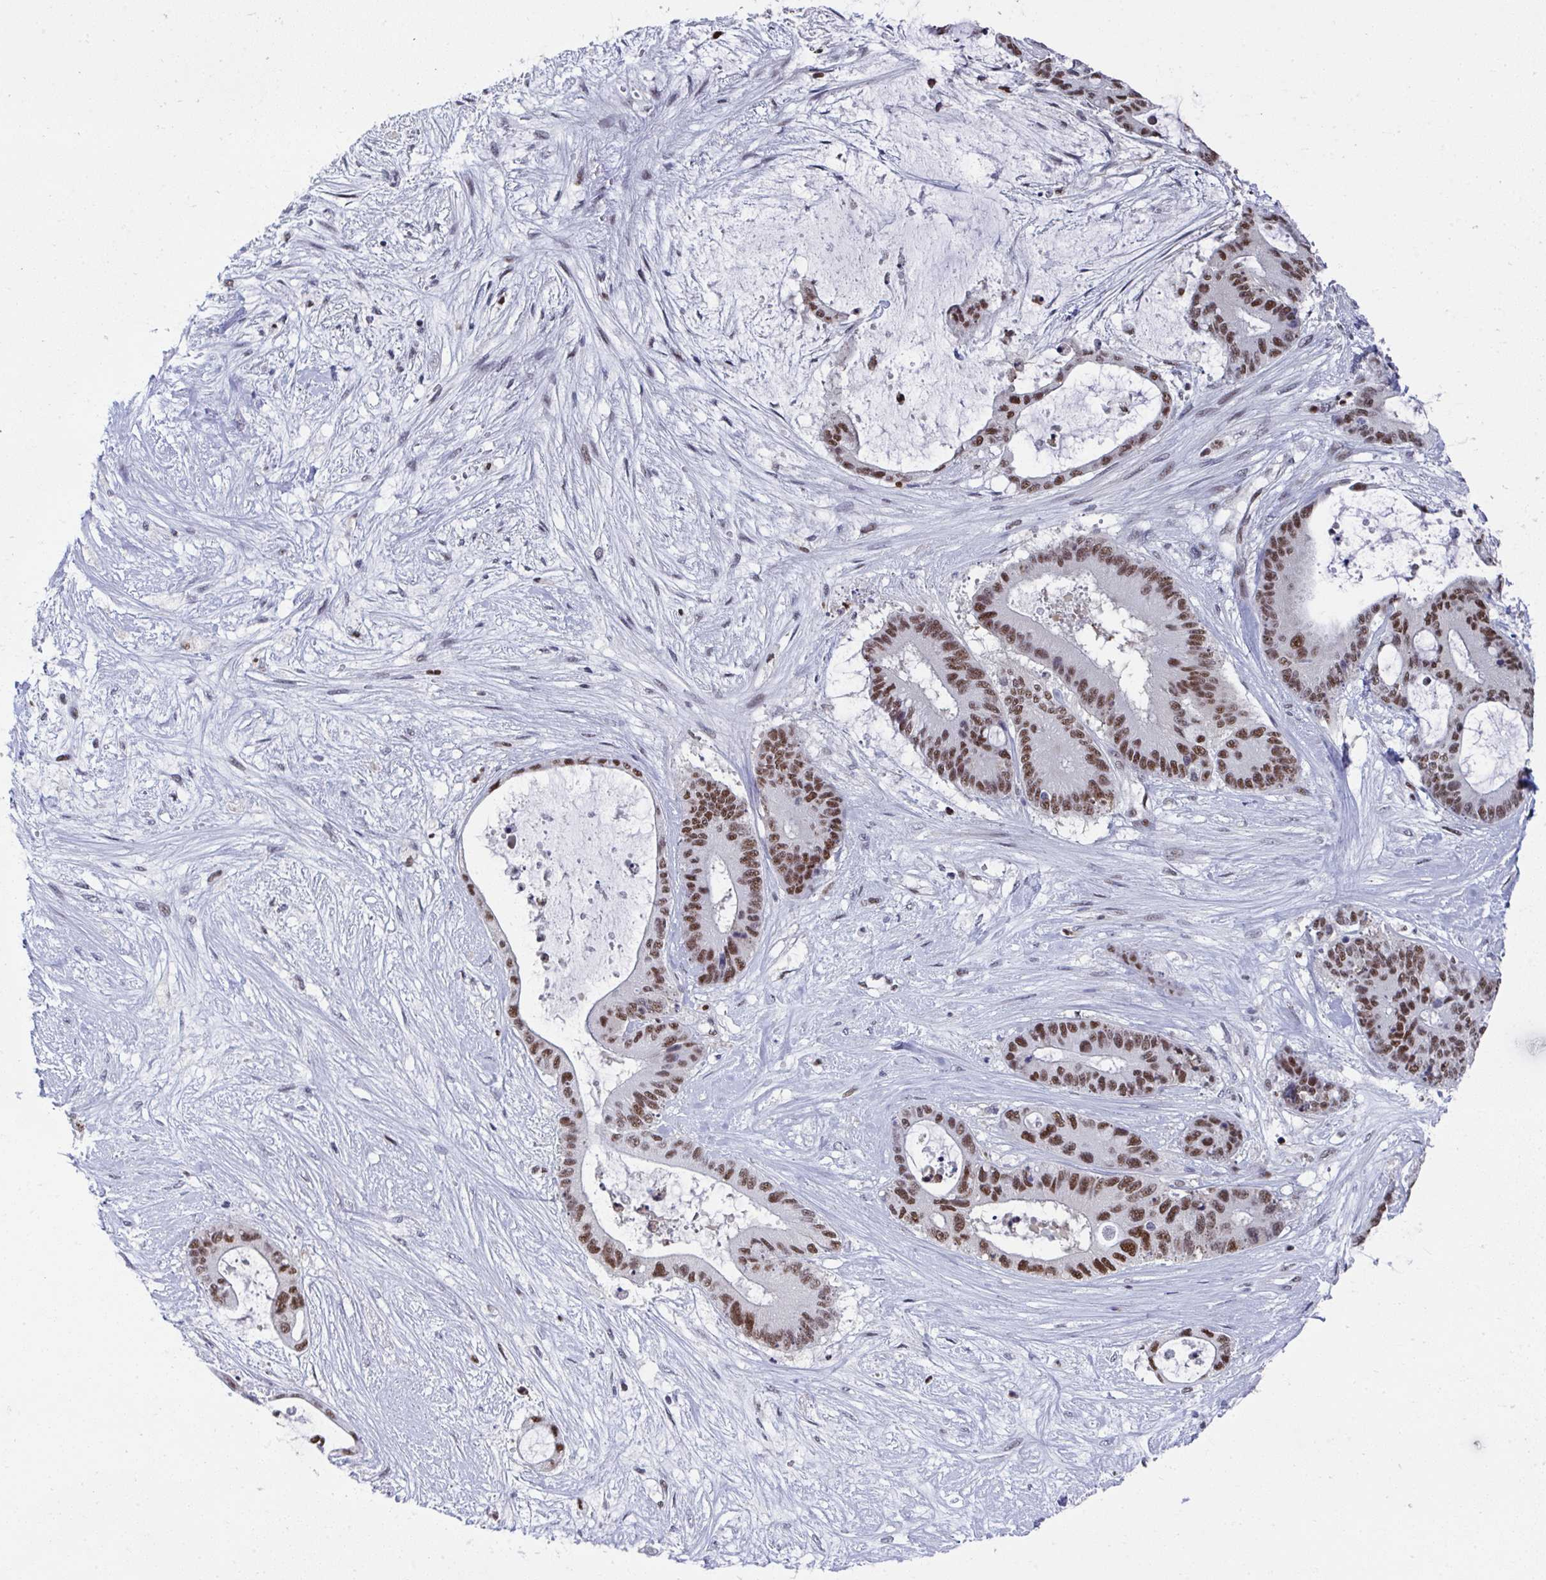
{"staining": {"intensity": "strong", "quantity": ">75%", "location": "nuclear"}, "tissue": "liver cancer", "cell_type": "Tumor cells", "image_type": "cancer", "snomed": [{"axis": "morphology", "description": "Normal tissue, NOS"}, {"axis": "morphology", "description": "Cholangiocarcinoma"}, {"axis": "topography", "description": "Liver"}, {"axis": "topography", "description": "Peripheral nerve tissue"}], "caption": "Protein staining reveals strong nuclear staining in about >75% of tumor cells in cholangiocarcinoma (liver).", "gene": "JDP2", "patient": {"sex": "female", "age": 73}}